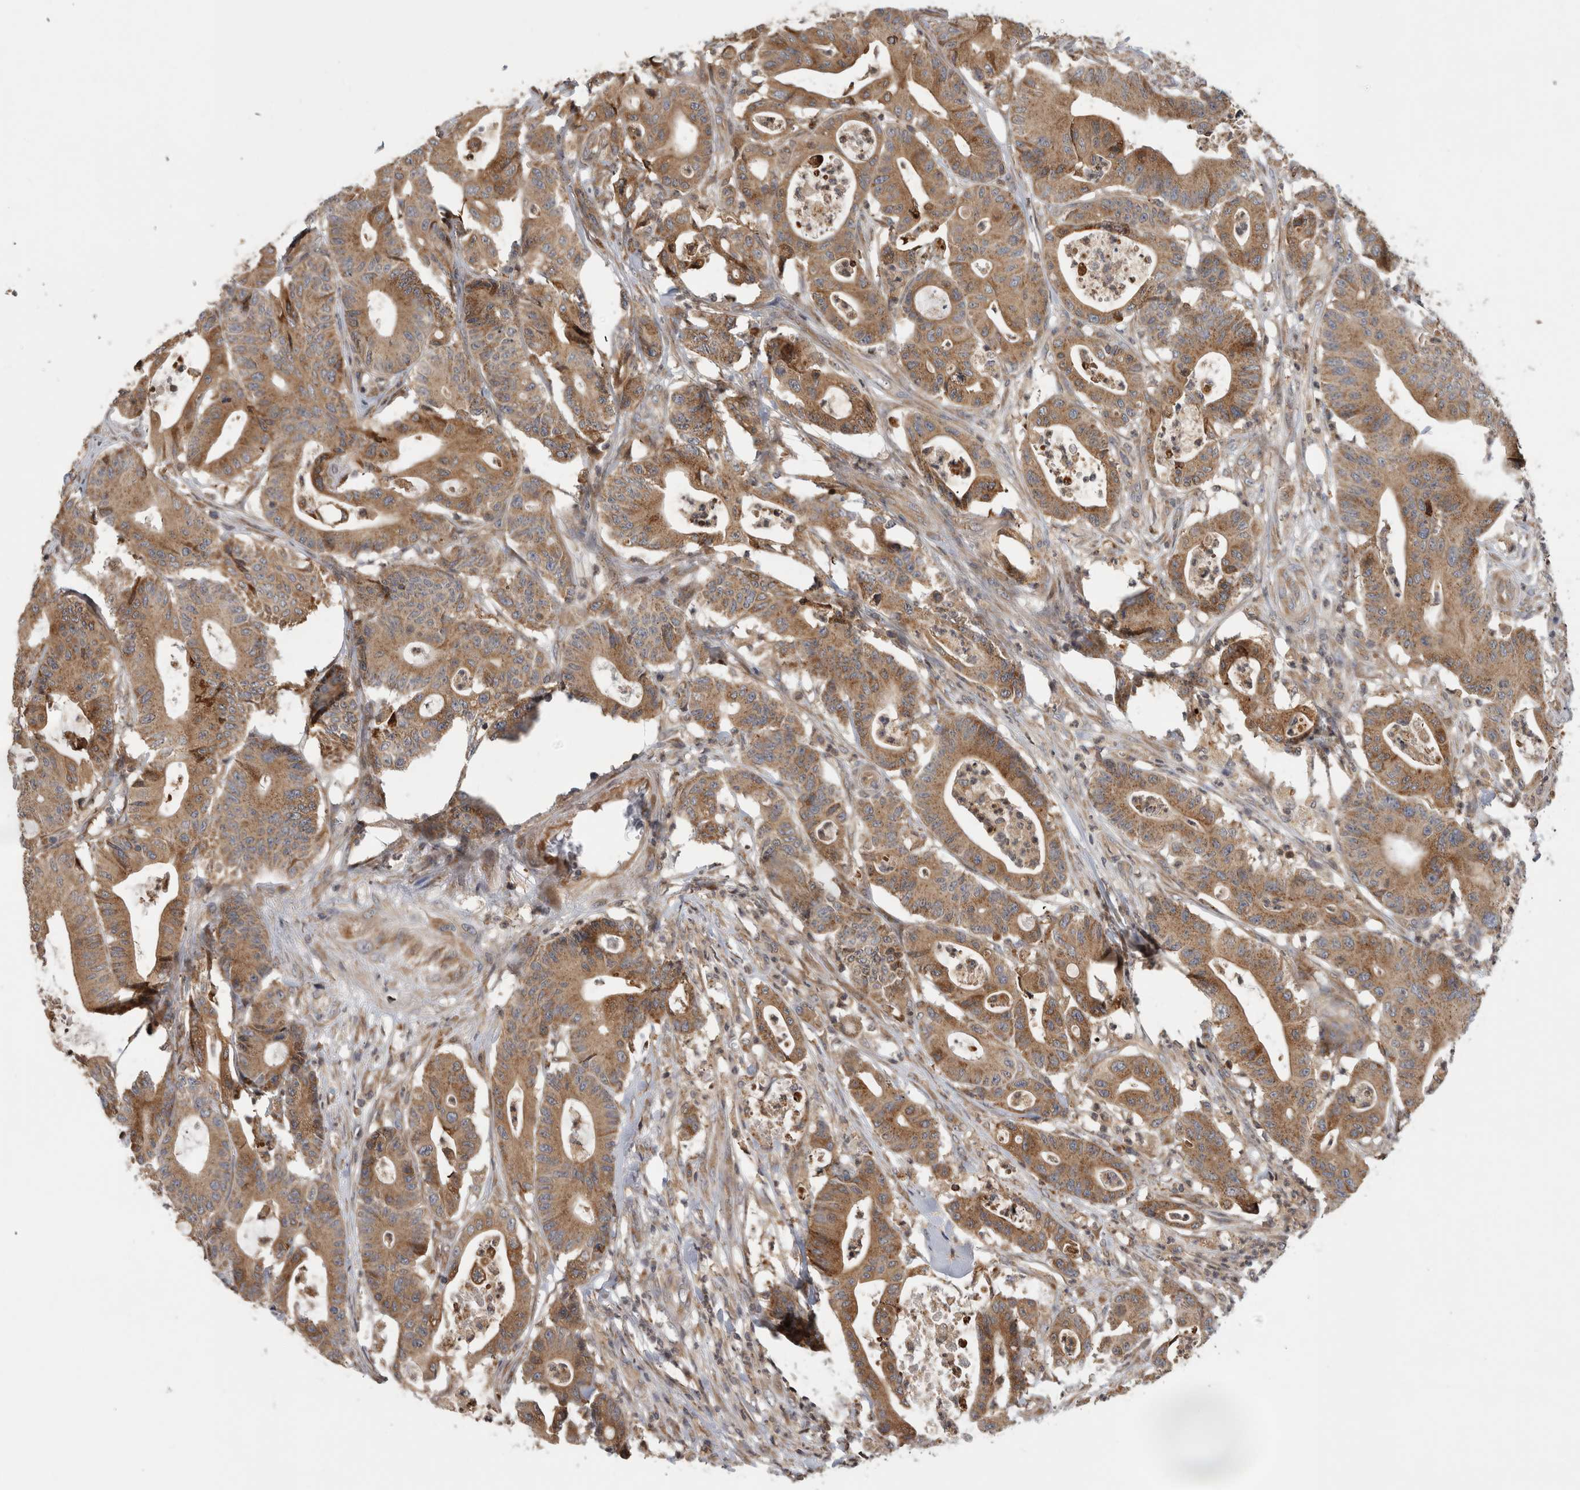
{"staining": {"intensity": "moderate", "quantity": ">75%", "location": "cytoplasmic/membranous"}, "tissue": "colorectal cancer", "cell_type": "Tumor cells", "image_type": "cancer", "snomed": [{"axis": "morphology", "description": "Adenocarcinoma, NOS"}, {"axis": "topography", "description": "Colon"}], "caption": "A high-resolution image shows IHC staining of colorectal cancer, which demonstrates moderate cytoplasmic/membranous expression in about >75% of tumor cells.", "gene": "PARP6", "patient": {"sex": "female", "age": 84}}